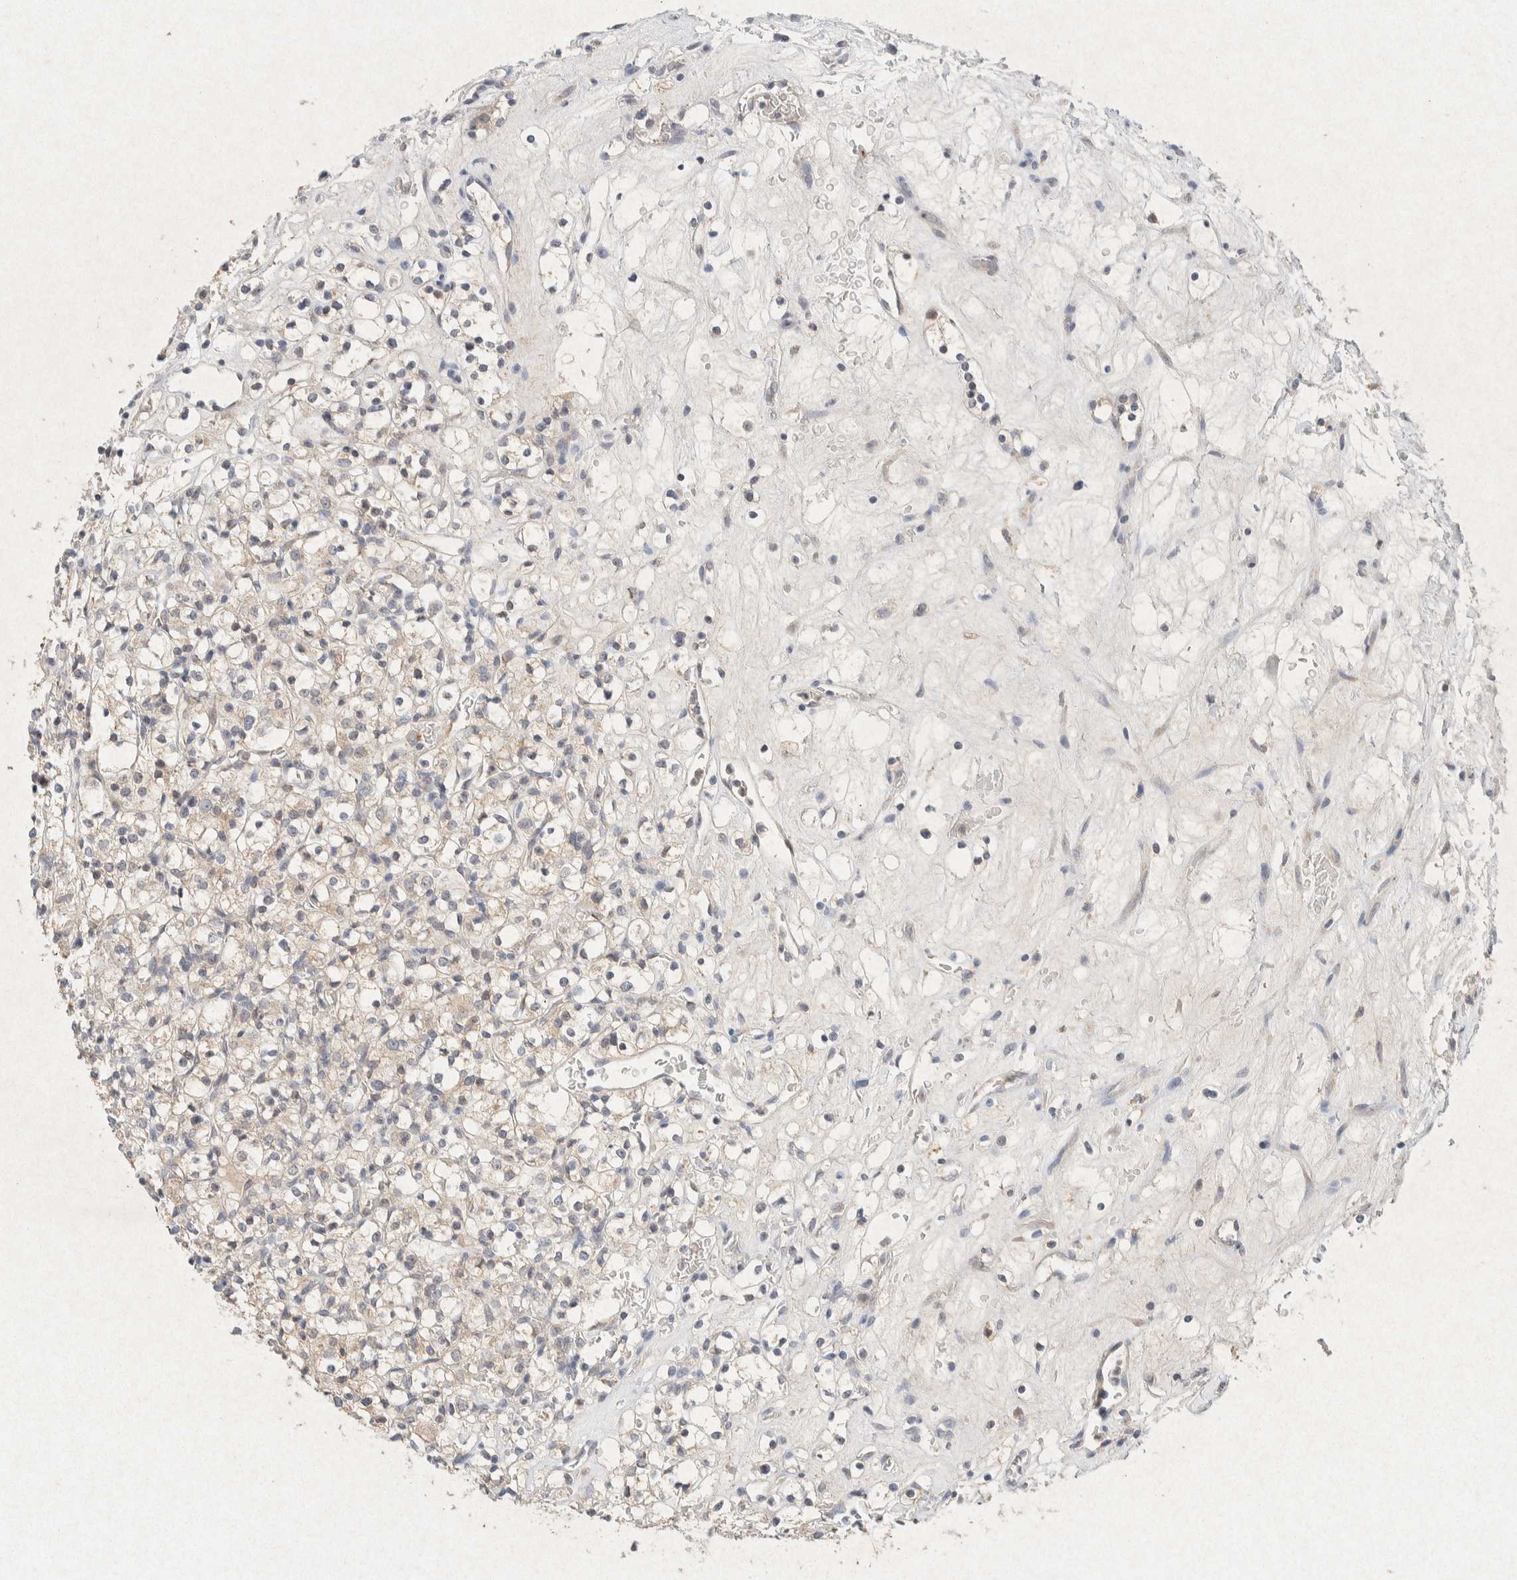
{"staining": {"intensity": "weak", "quantity": ">75%", "location": "cytoplasmic/membranous"}, "tissue": "renal cancer", "cell_type": "Tumor cells", "image_type": "cancer", "snomed": [{"axis": "morphology", "description": "Normal tissue, NOS"}, {"axis": "morphology", "description": "Adenocarcinoma, NOS"}, {"axis": "topography", "description": "Kidney"}], "caption": "Renal adenocarcinoma was stained to show a protein in brown. There is low levels of weak cytoplasmic/membranous staining in approximately >75% of tumor cells.", "gene": "GNAI1", "patient": {"sex": "female", "age": 72}}